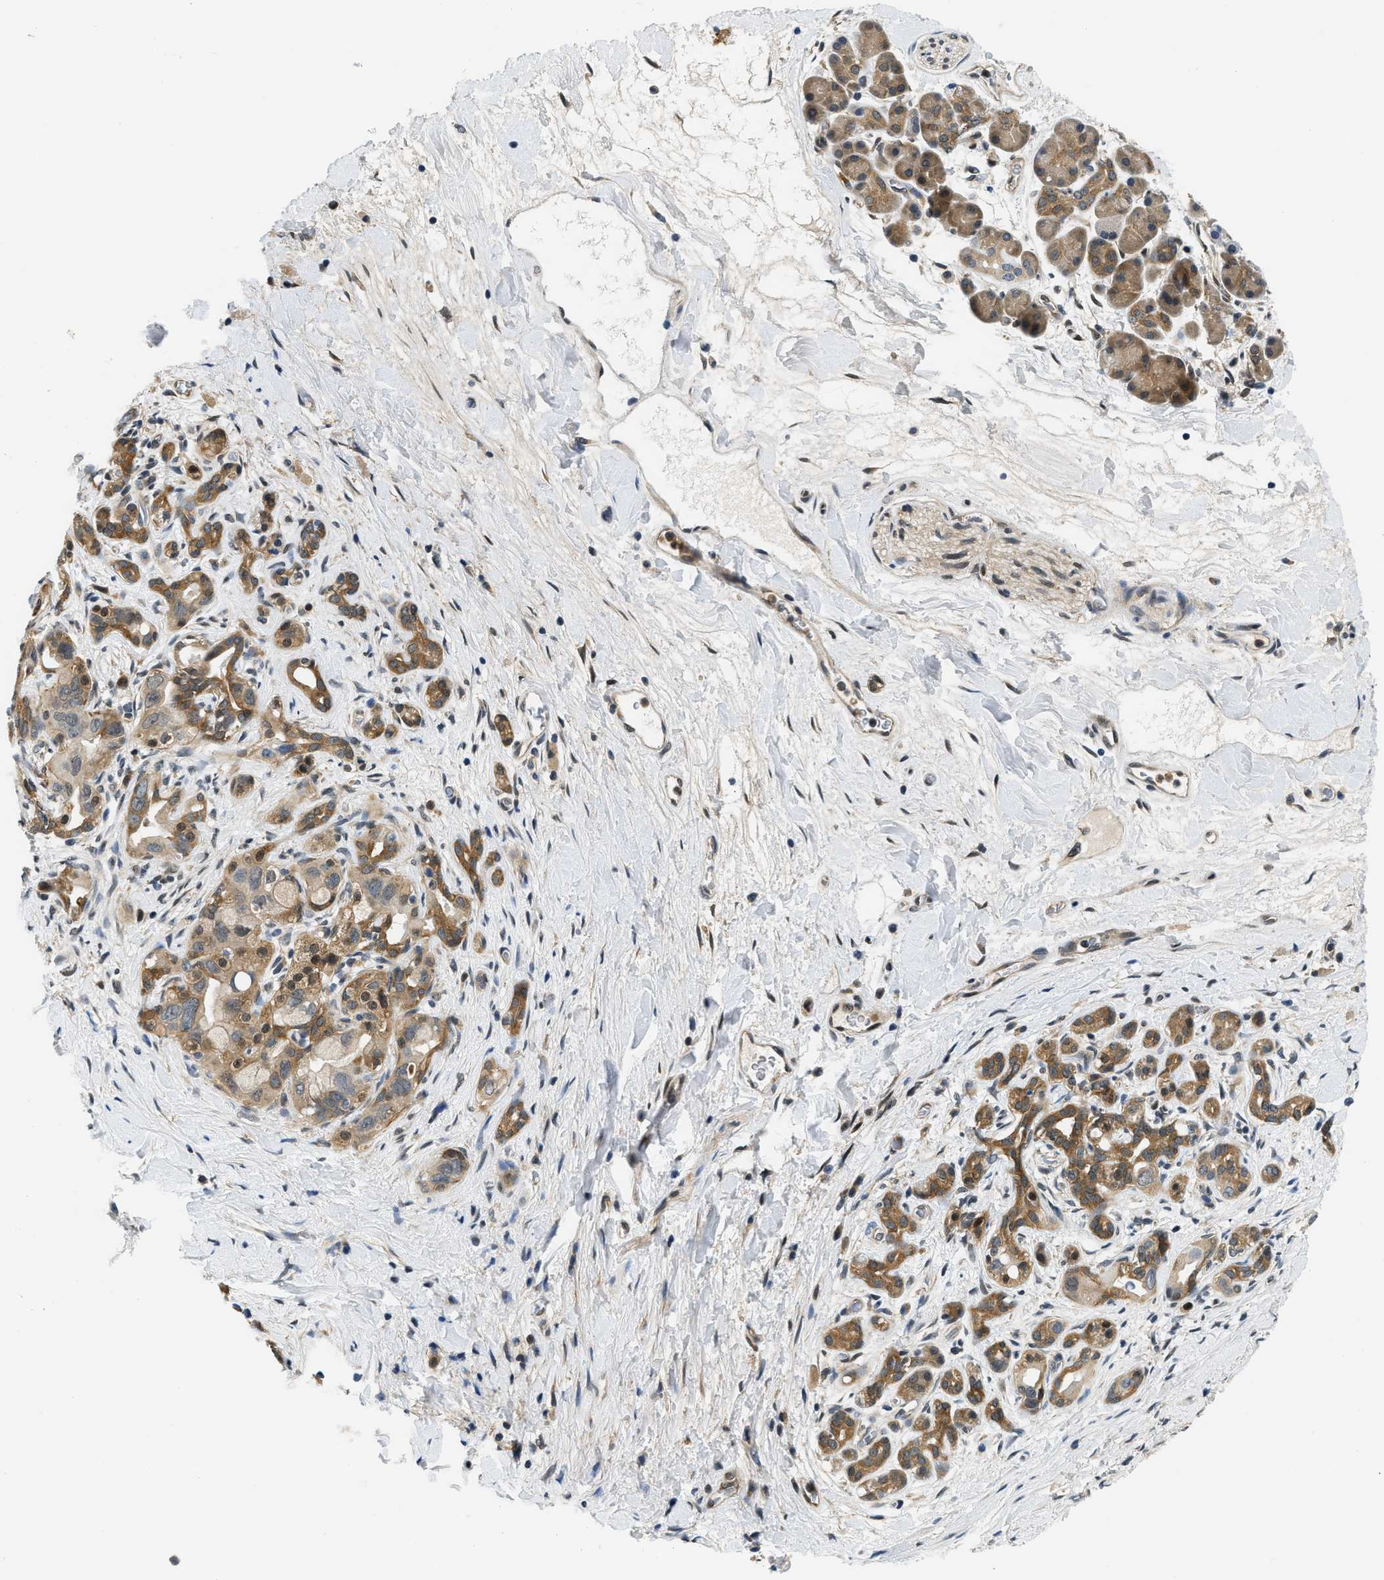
{"staining": {"intensity": "moderate", "quantity": ">75%", "location": "cytoplasmic/membranous"}, "tissue": "pancreatic cancer", "cell_type": "Tumor cells", "image_type": "cancer", "snomed": [{"axis": "morphology", "description": "Adenocarcinoma, NOS"}, {"axis": "topography", "description": "Pancreas"}], "caption": "Immunohistochemical staining of human pancreatic cancer exhibits moderate cytoplasmic/membranous protein expression in about >75% of tumor cells.", "gene": "SMAD4", "patient": {"sex": "male", "age": 55}}